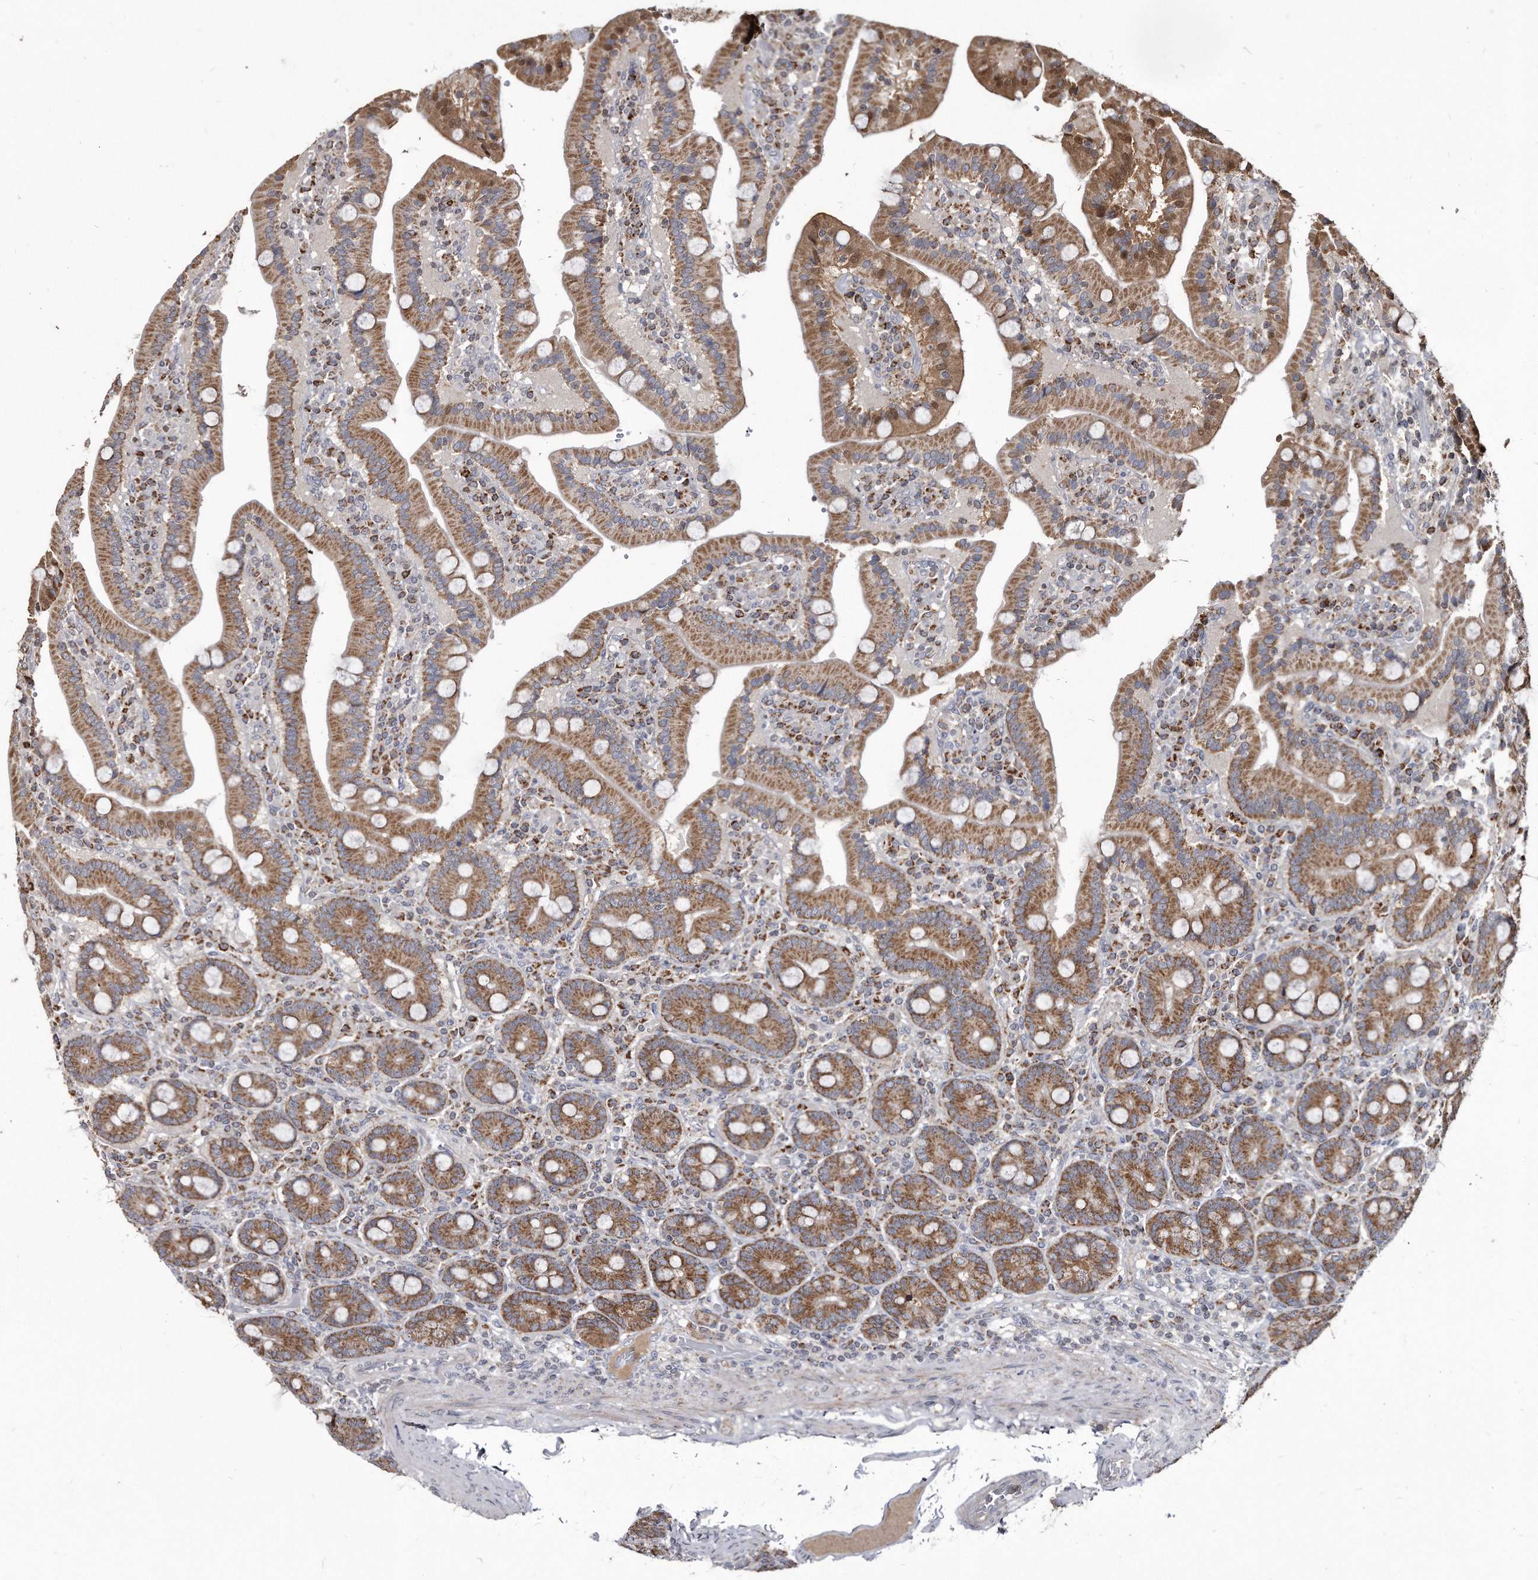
{"staining": {"intensity": "moderate", "quantity": ">75%", "location": "cytoplasmic/membranous"}, "tissue": "duodenum", "cell_type": "Glandular cells", "image_type": "normal", "snomed": [{"axis": "morphology", "description": "Normal tissue, NOS"}, {"axis": "topography", "description": "Duodenum"}], "caption": "Duodenum stained for a protein demonstrates moderate cytoplasmic/membranous positivity in glandular cells. (Stains: DAB (3,3'-diaminobenzidine) in brown, nuclei in blue, Microscopy: brightfield microscopy at high magnification).", "gene": "FAM136A", "patient": {"sex": "female", "age": 62}}